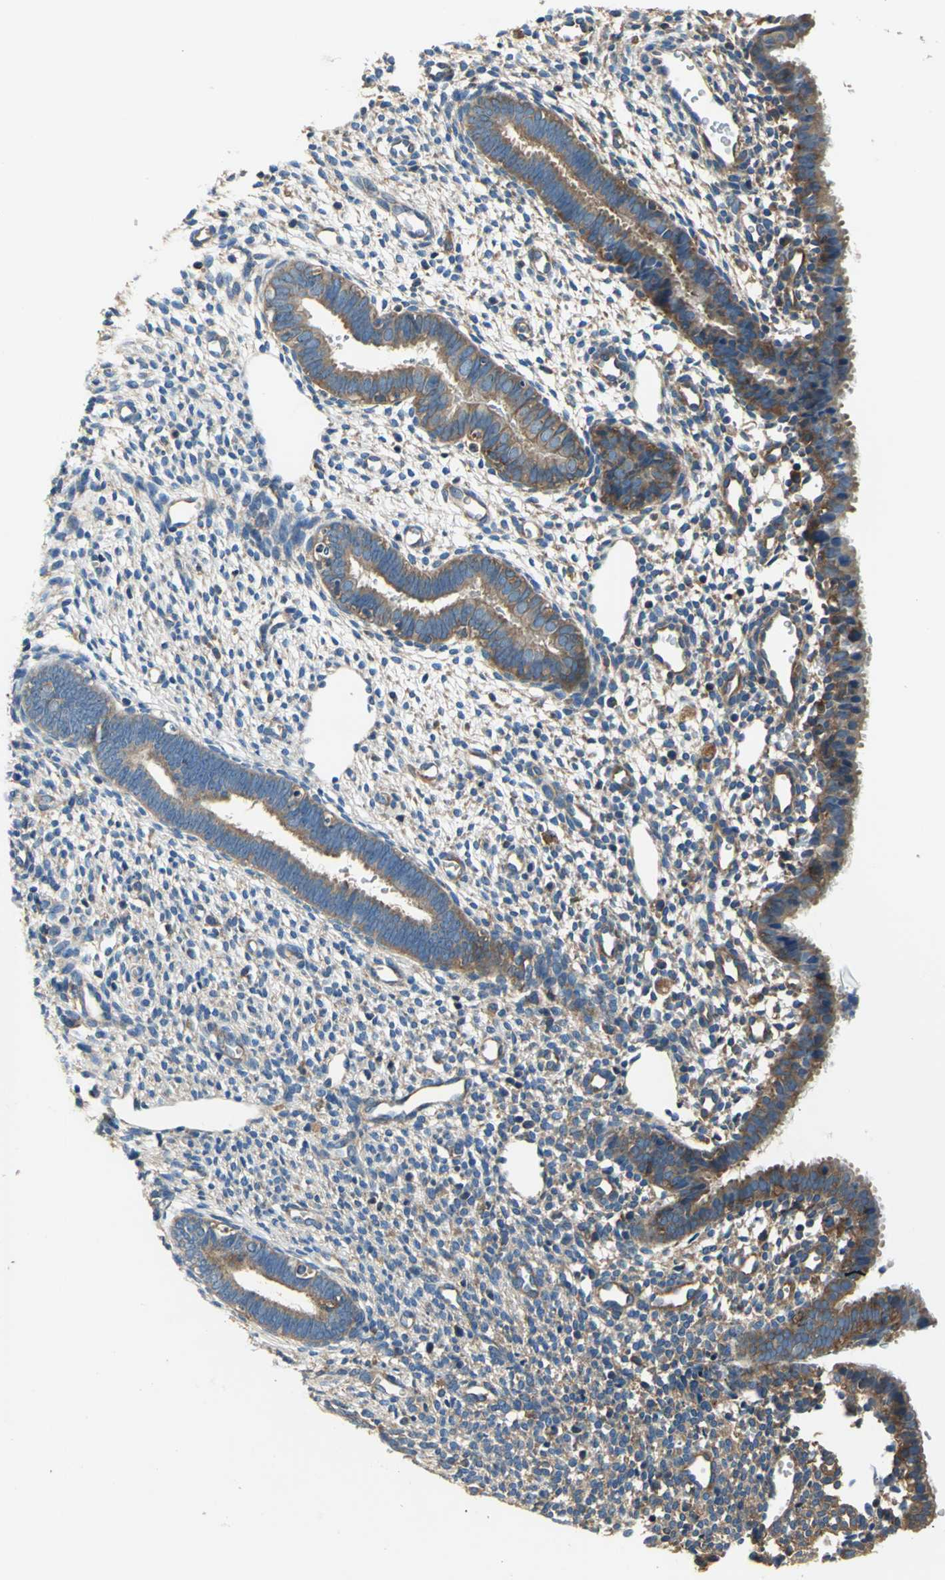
{"staining": {"intensity": "weak", "quantity": ">75%", "location": "cytoplasmic/membranous"}, "tissue": "endometrium", "cell_type": "Cells in endometrial stroma", "image_type": "normal", "snomed": [{"axis": "morphology", "description": "Normal tissue, NOS"}, {"axis": "topography", "description": "Endometrium"}], "caption": "A brown stain highlights weak cytoplasmic/membranous positivity of a protein in cells in endometrial stroma of unremarkable human endometrium.", "gene": "DDX3X", "patient": {"sex": "female", "age": 27}}